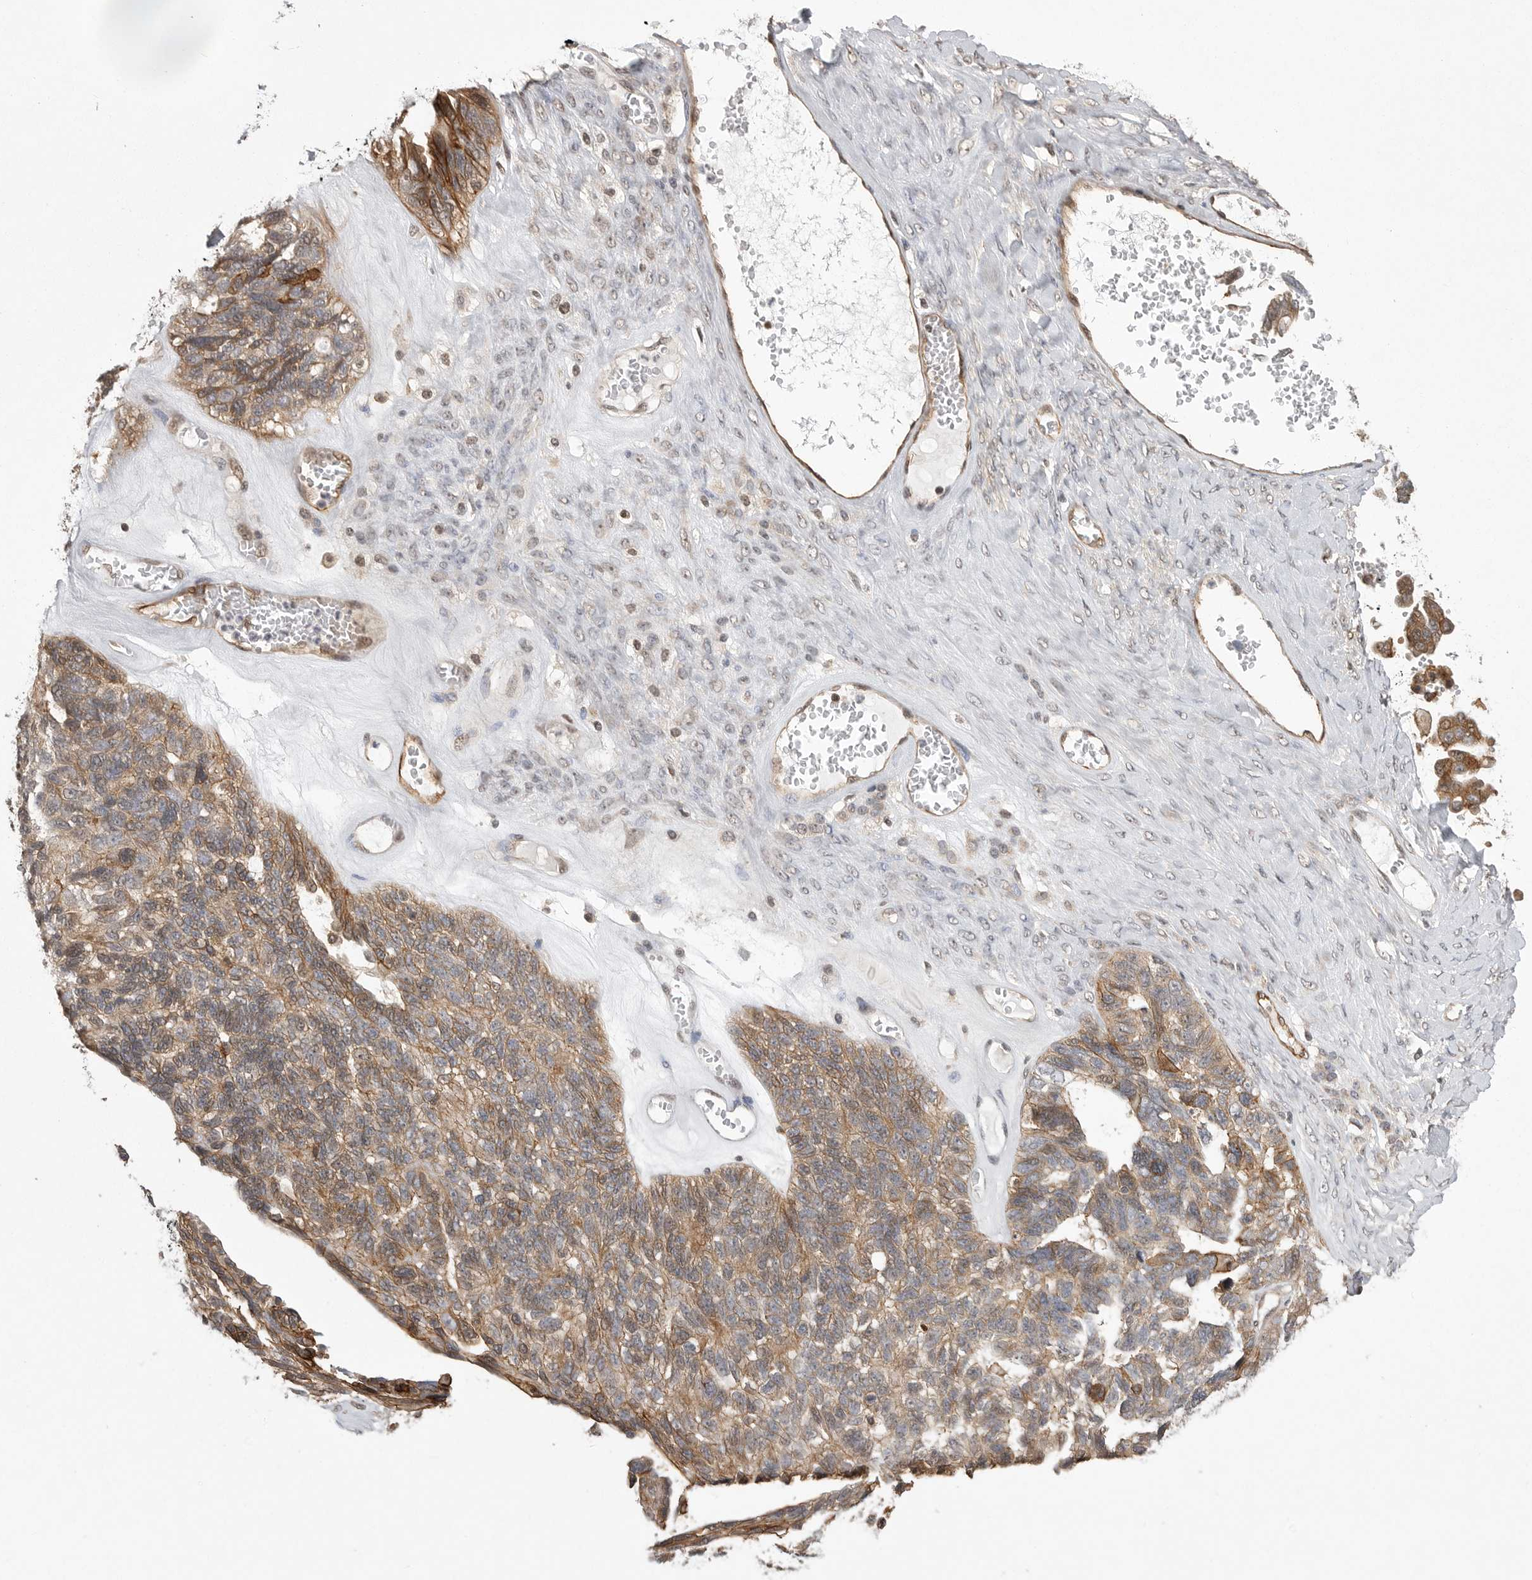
{"staining": {"intensity": "moderate", "quantity": ">75%", "location": "cytoplasmic/membranous"}, "tissue": "ovarian cancer", "cell_type": "Tumor cells", "image_type": "cancer", "snomed": [{"axis": "morphology", "description": "Cystadenocarcinoma, serous, NOS"}, {"axis": "topography", "description": "Ovary"}], "caption": "DAB (3,3'-diaminobenzidine) immunohistochemical staining of ovarian cancer (serous cystadenocarcinoma) shows moderate cytoplasmic/membranous protein positivity in approximately >75% of tumor cells.", "gene": "NECTIN1", "patient": {"sex": "female", "age": 79}}